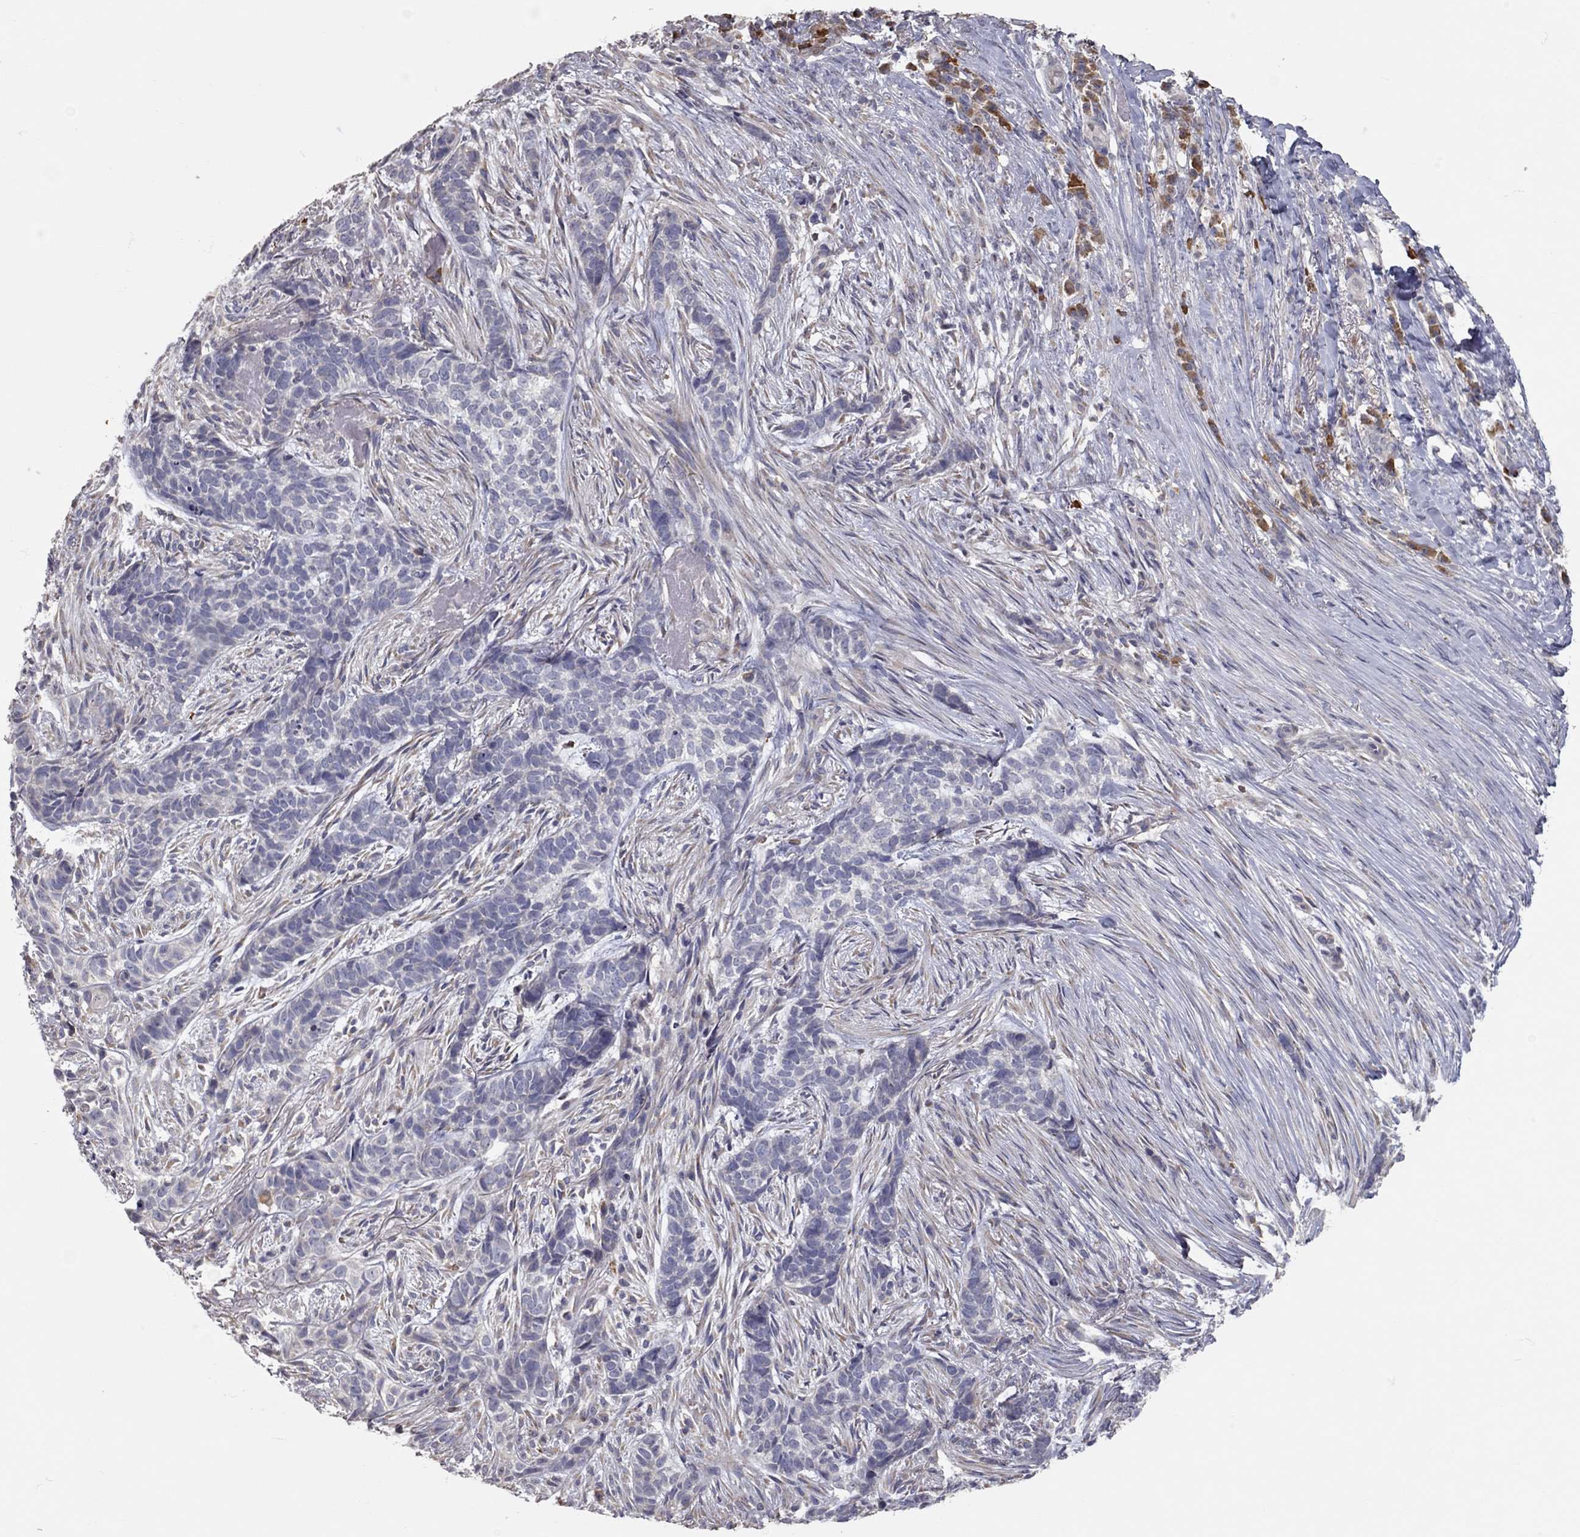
{"staining": {"intensity": "negative", "quantity": "none", "location": "none"}, "tissue": "skin cancer", "cell_type": "Tumor cells", "image_type": "cancer", "snomed": [{"axis": "morphology", "description": "Basal cell carcinoma"}, {"axis": "topography", "description": "Skin"}], "caption": "Histopathology image shows no significant protein expression in tumor cells of skin basal cell carcinoma.", "gene": "XAGE2", "patient": {"sex": "female", "age": 69}}